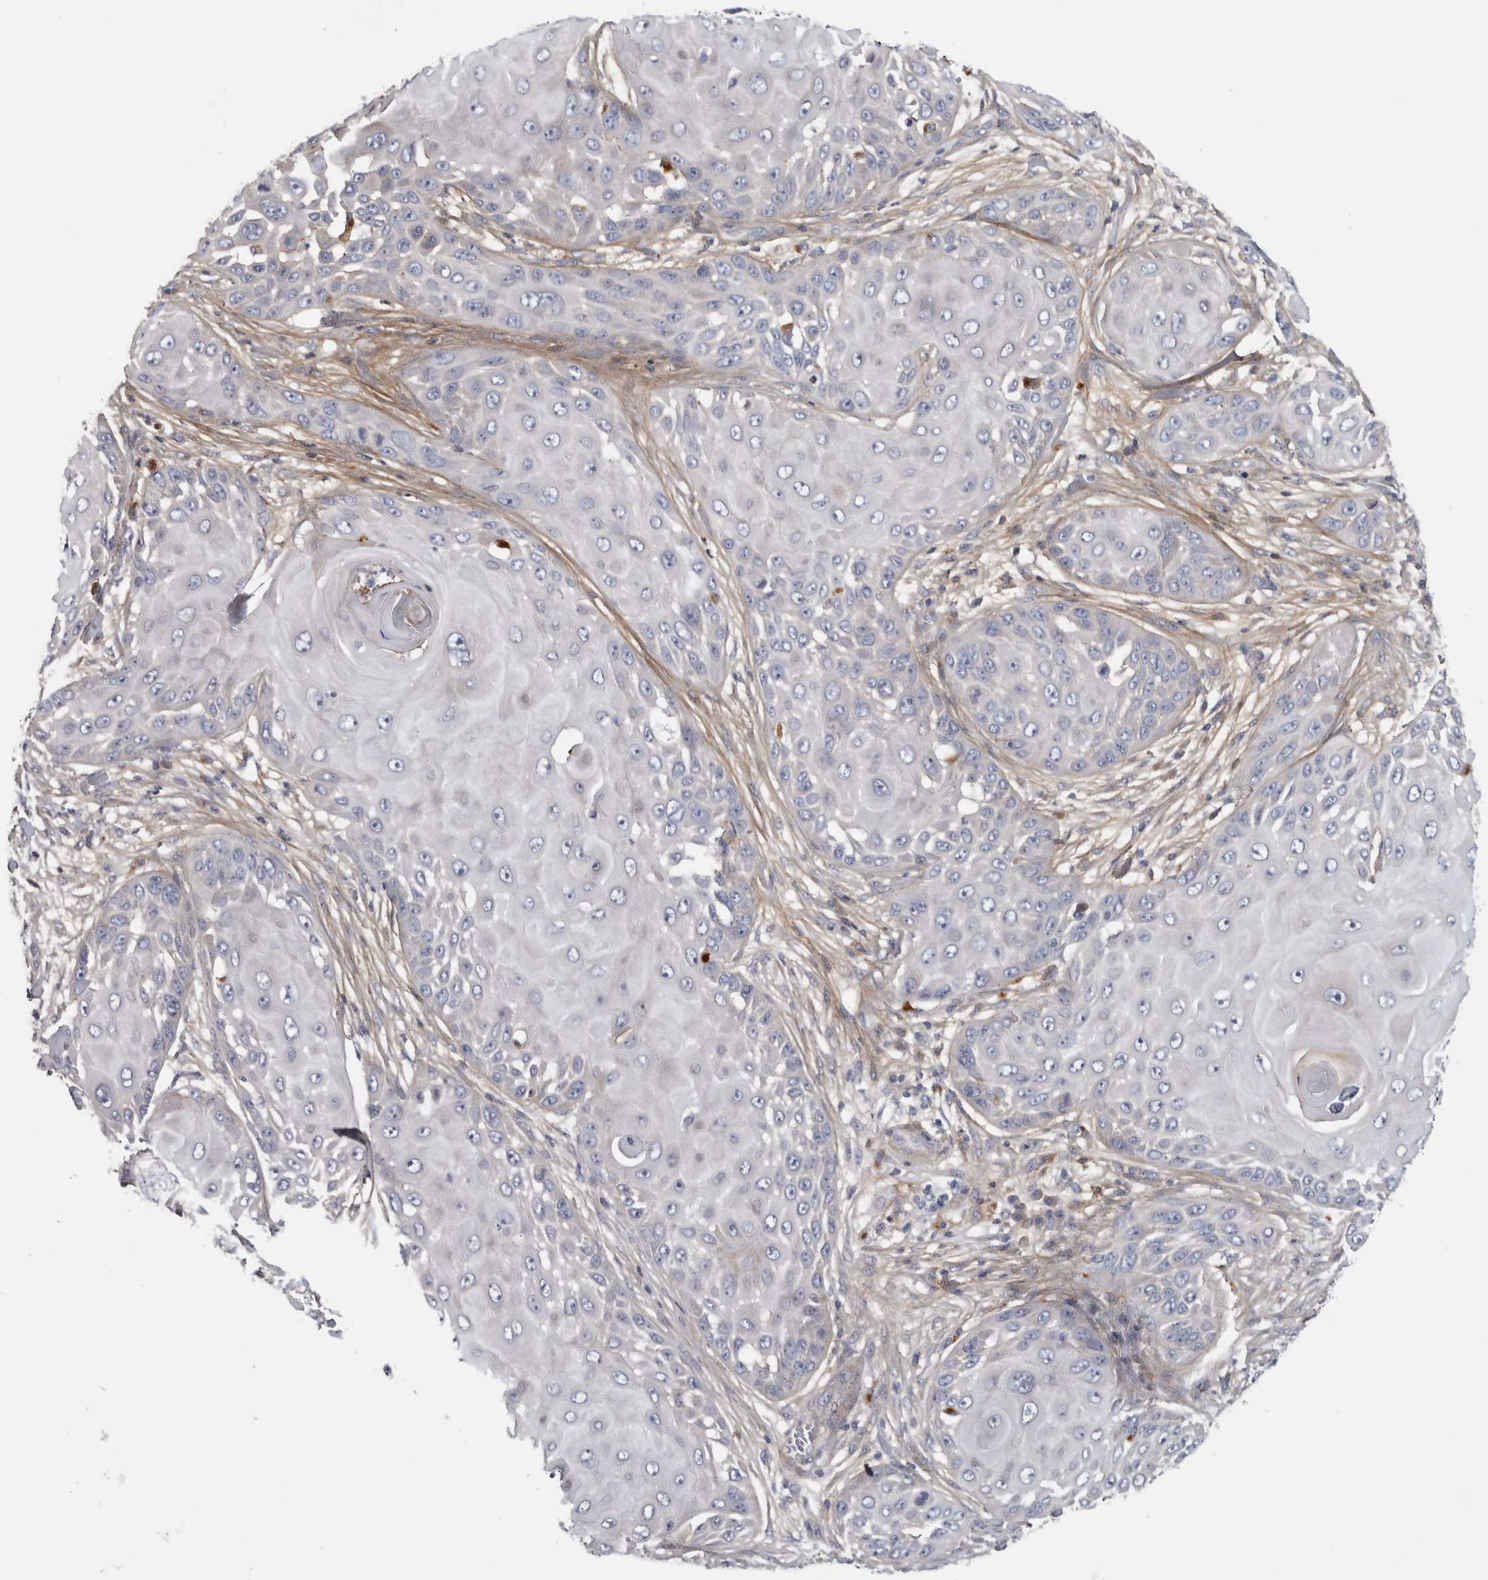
{"staining": {"intensity": "negative", "quantity": "none", "location": "none"}, "tissue": "skin cancer", "cell_type": "Tumor cells", "image_type": "cancer", "snomed": [{"axis": "morphology", "description": "Squamous cell carcinoma, NOS"}, {"axis": "topography", "description": "Skin"}], "caption": "DAB immunohistochemical staining of squamous cell carcinoma (skin) demonstrates no significant staining in tumor cells.", "gene": "ATXN2", "patient": {"sex": "female", "age": 44}}